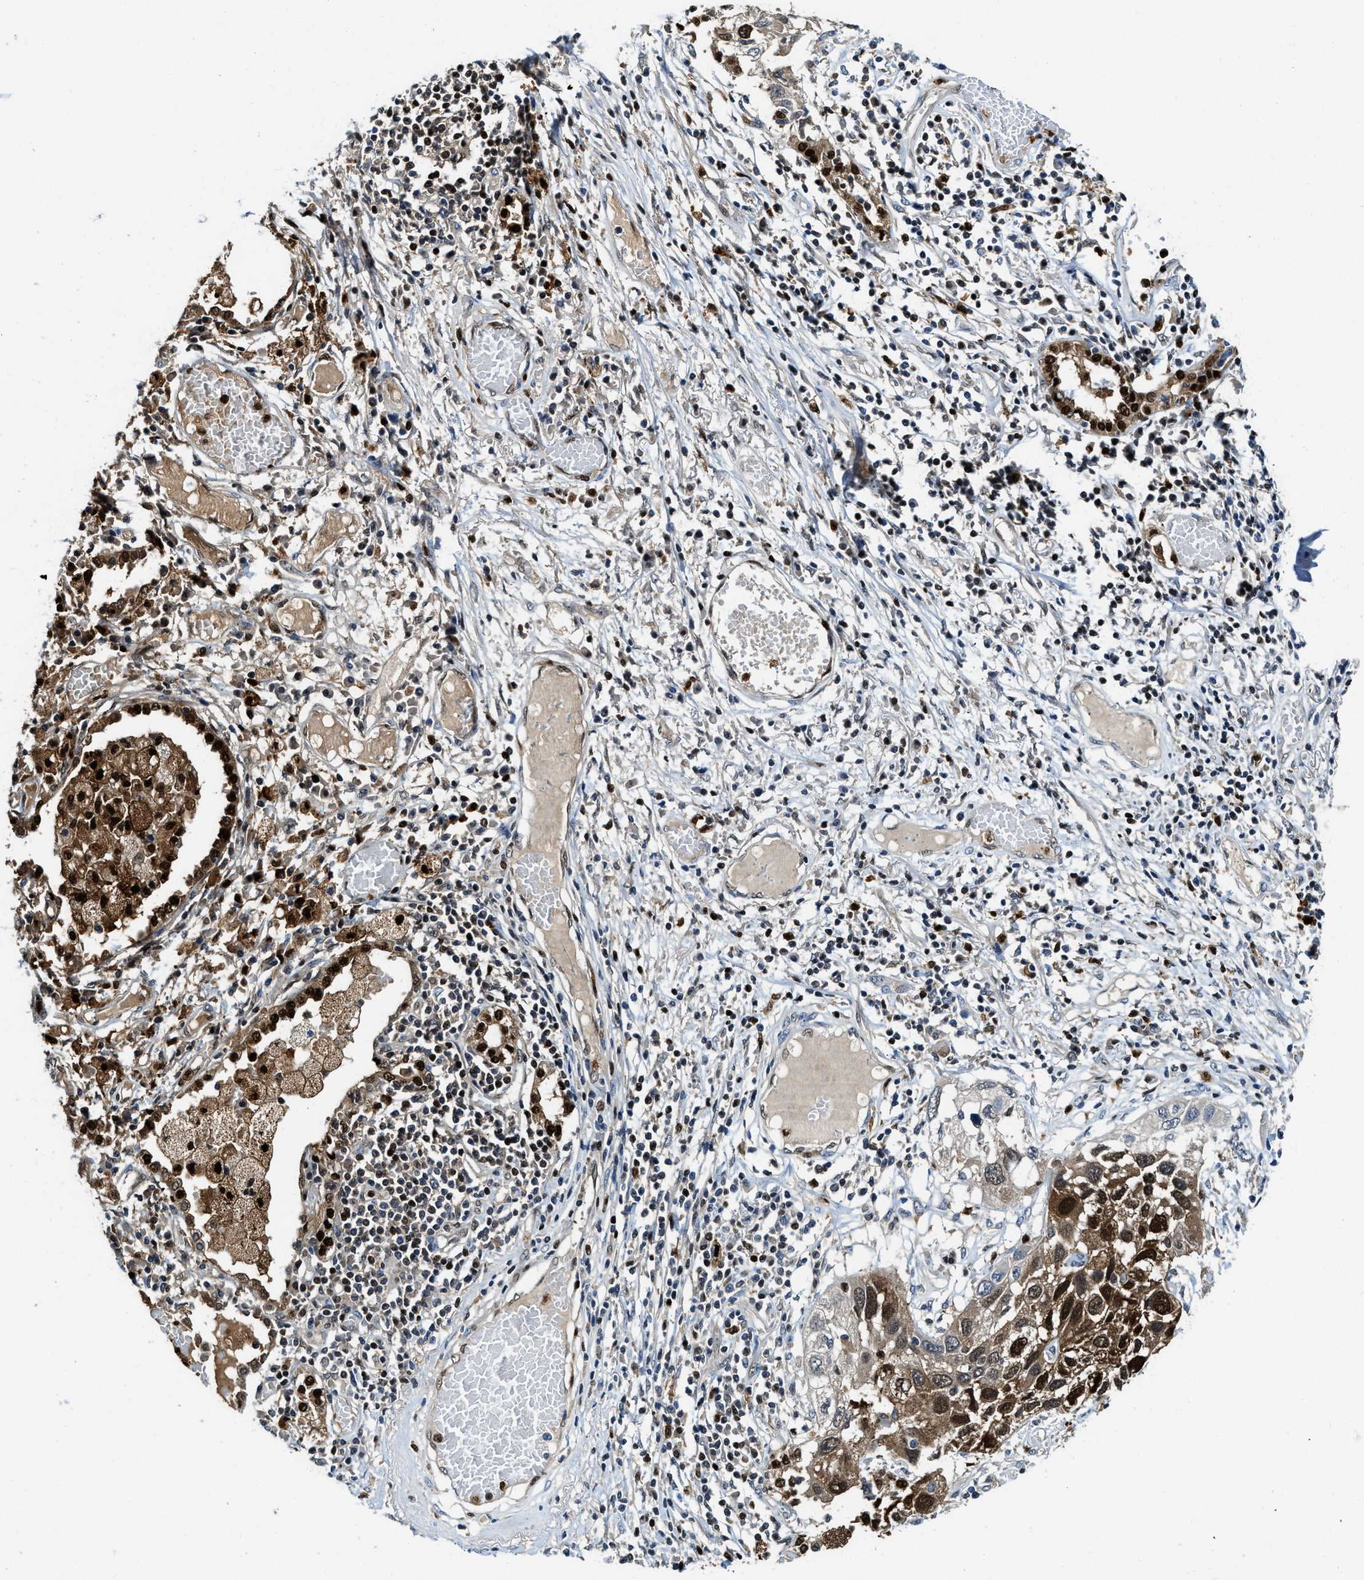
{"staining": {"intensity": "strong", "quantity": "25%-75%", "location": "cytoplasmic/membranous,nuclear"}, "tissue": "lung cancer", "cell_type": "Tumor cells", "image_type": "cancer", "snomed": [{"axis": "morphology", "description": "Squamous cell carcinoma, NOS"}, {"axis": "topography", "description": "Lung"}], "caption": "Human lung squamous cell carcinoma stained with a protein marker demonstrates strong staining in tumor cells.", "gene": "LTA4H", "patient": {"sex": "male", "age": 71}}